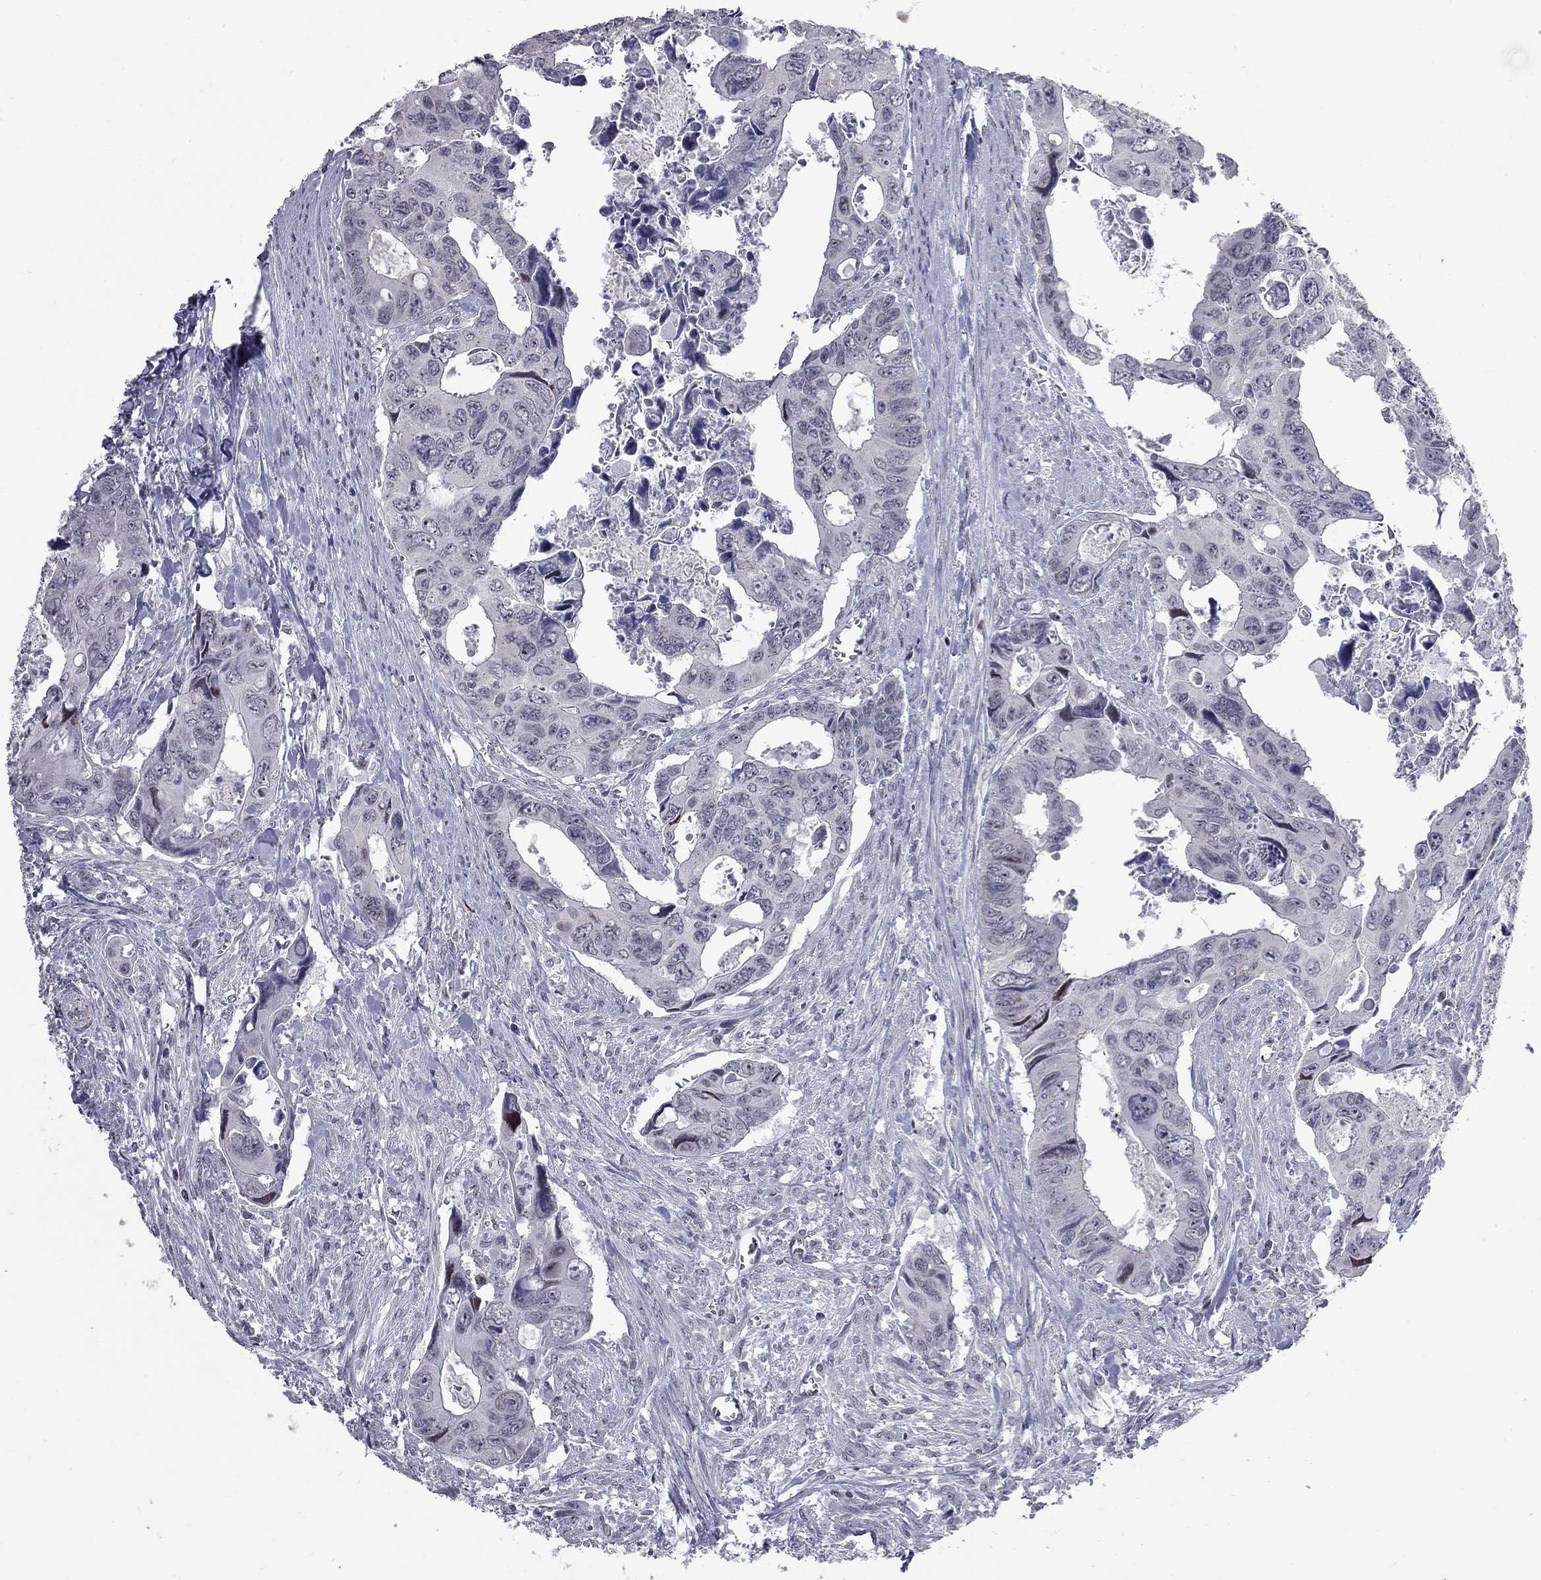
{"staining": {"intensity": "negative", "quantity": "none", "location": "none"}, "tissue": "colorectal cancer", "cell_type": "Tumor cells", "image_type": "cancer", "snomed": [{"axis": "morphology", "description": "Adenocarcinoma, NOS"}, {"axis": "topography", "description": "Rectum"}], "caption": "Micrograph shows no protein staining in tumor cells of colorectal cancer tissue.", "gene": "ZNF154", "patient": {"sex": "male", "age": 62}}